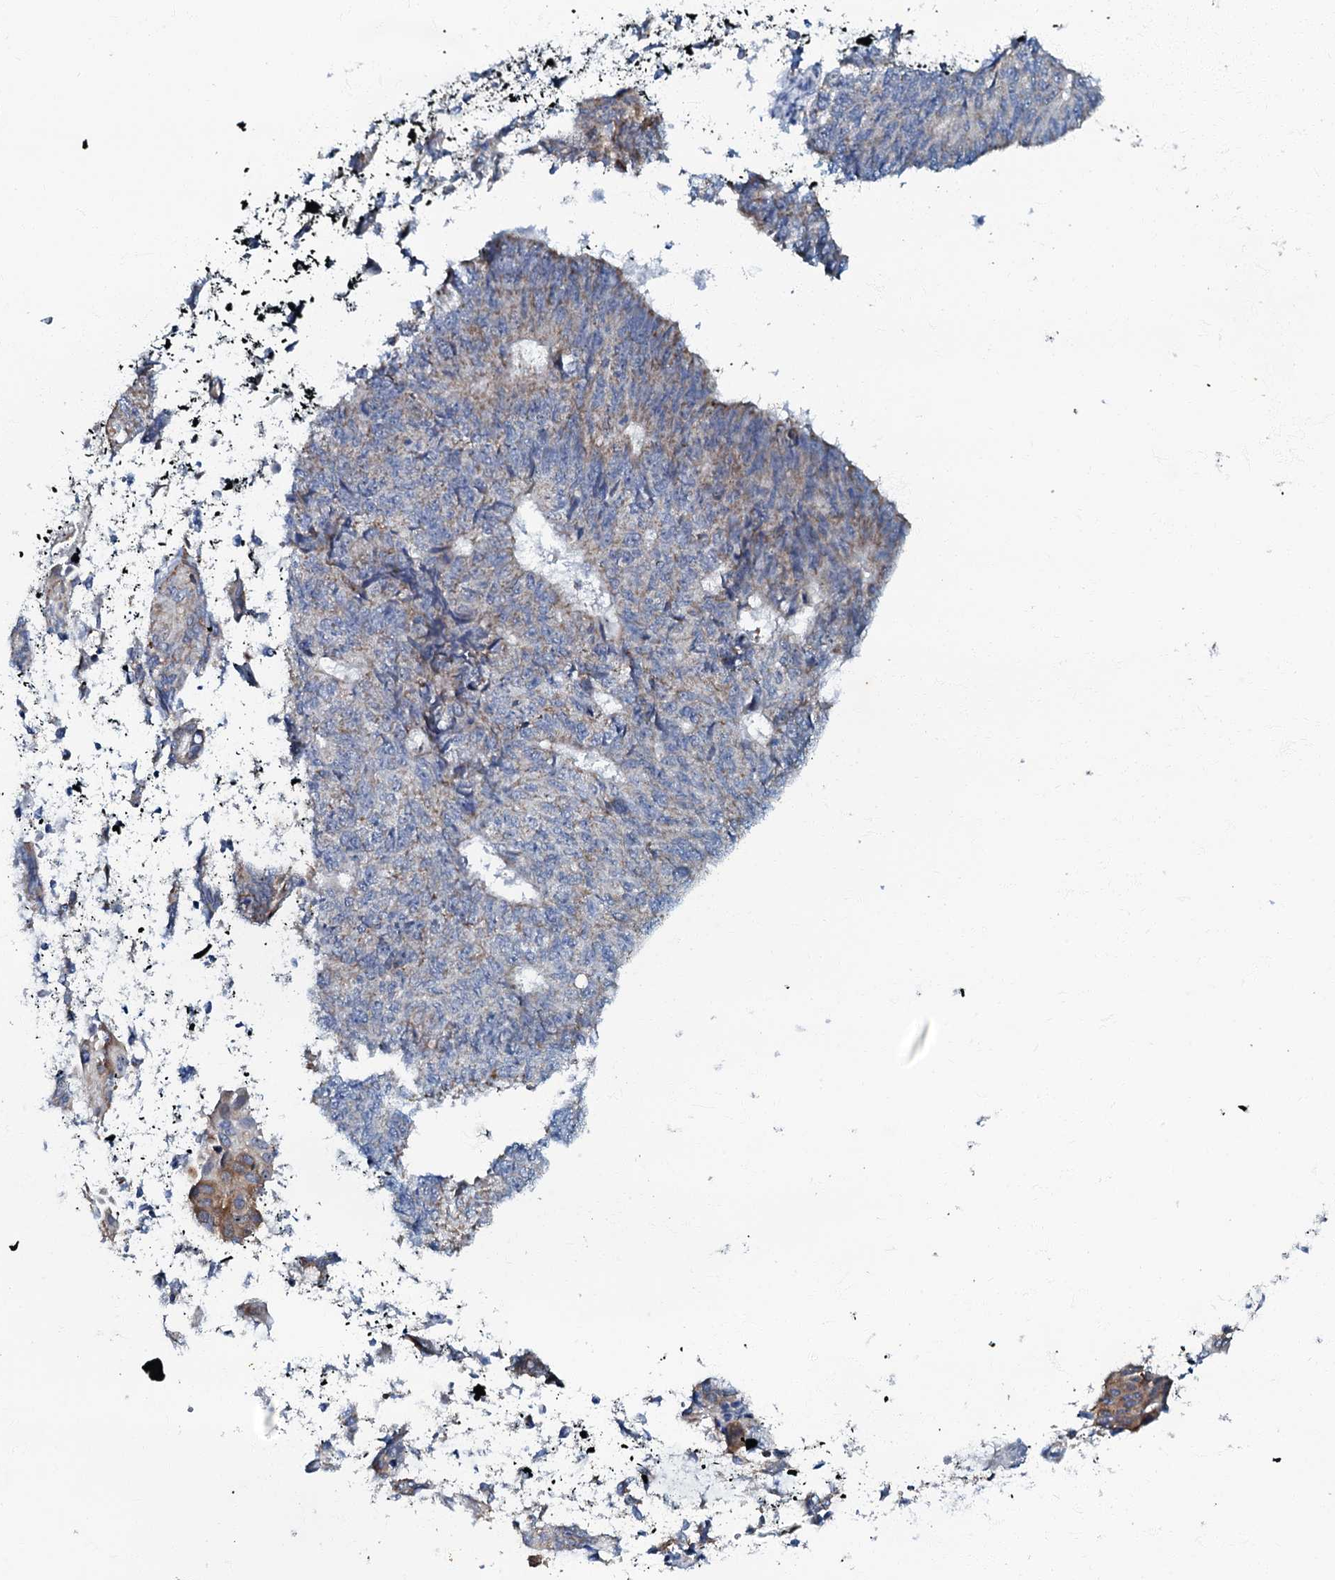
{"staining": {"intensity": "weak", "quantity": "25%-75%", "location": "cytoplasmic/membranous"}, "tissue": "endometrial cancer", "cell_type": "Tumor cells", "image_type": "cancer", "snomed": [{"axis": "morphology", "description": "Adenocarcinoma, NOS"}, {"axis": "topography", "description": "Endometrium"}], "caption": "Endometrial cancer (adenocarcinoma) stained with a protein marker displays weak staining in tumor cells.", "gene": "MRPL51", "patient": {"sex": "female", "age": 32}}